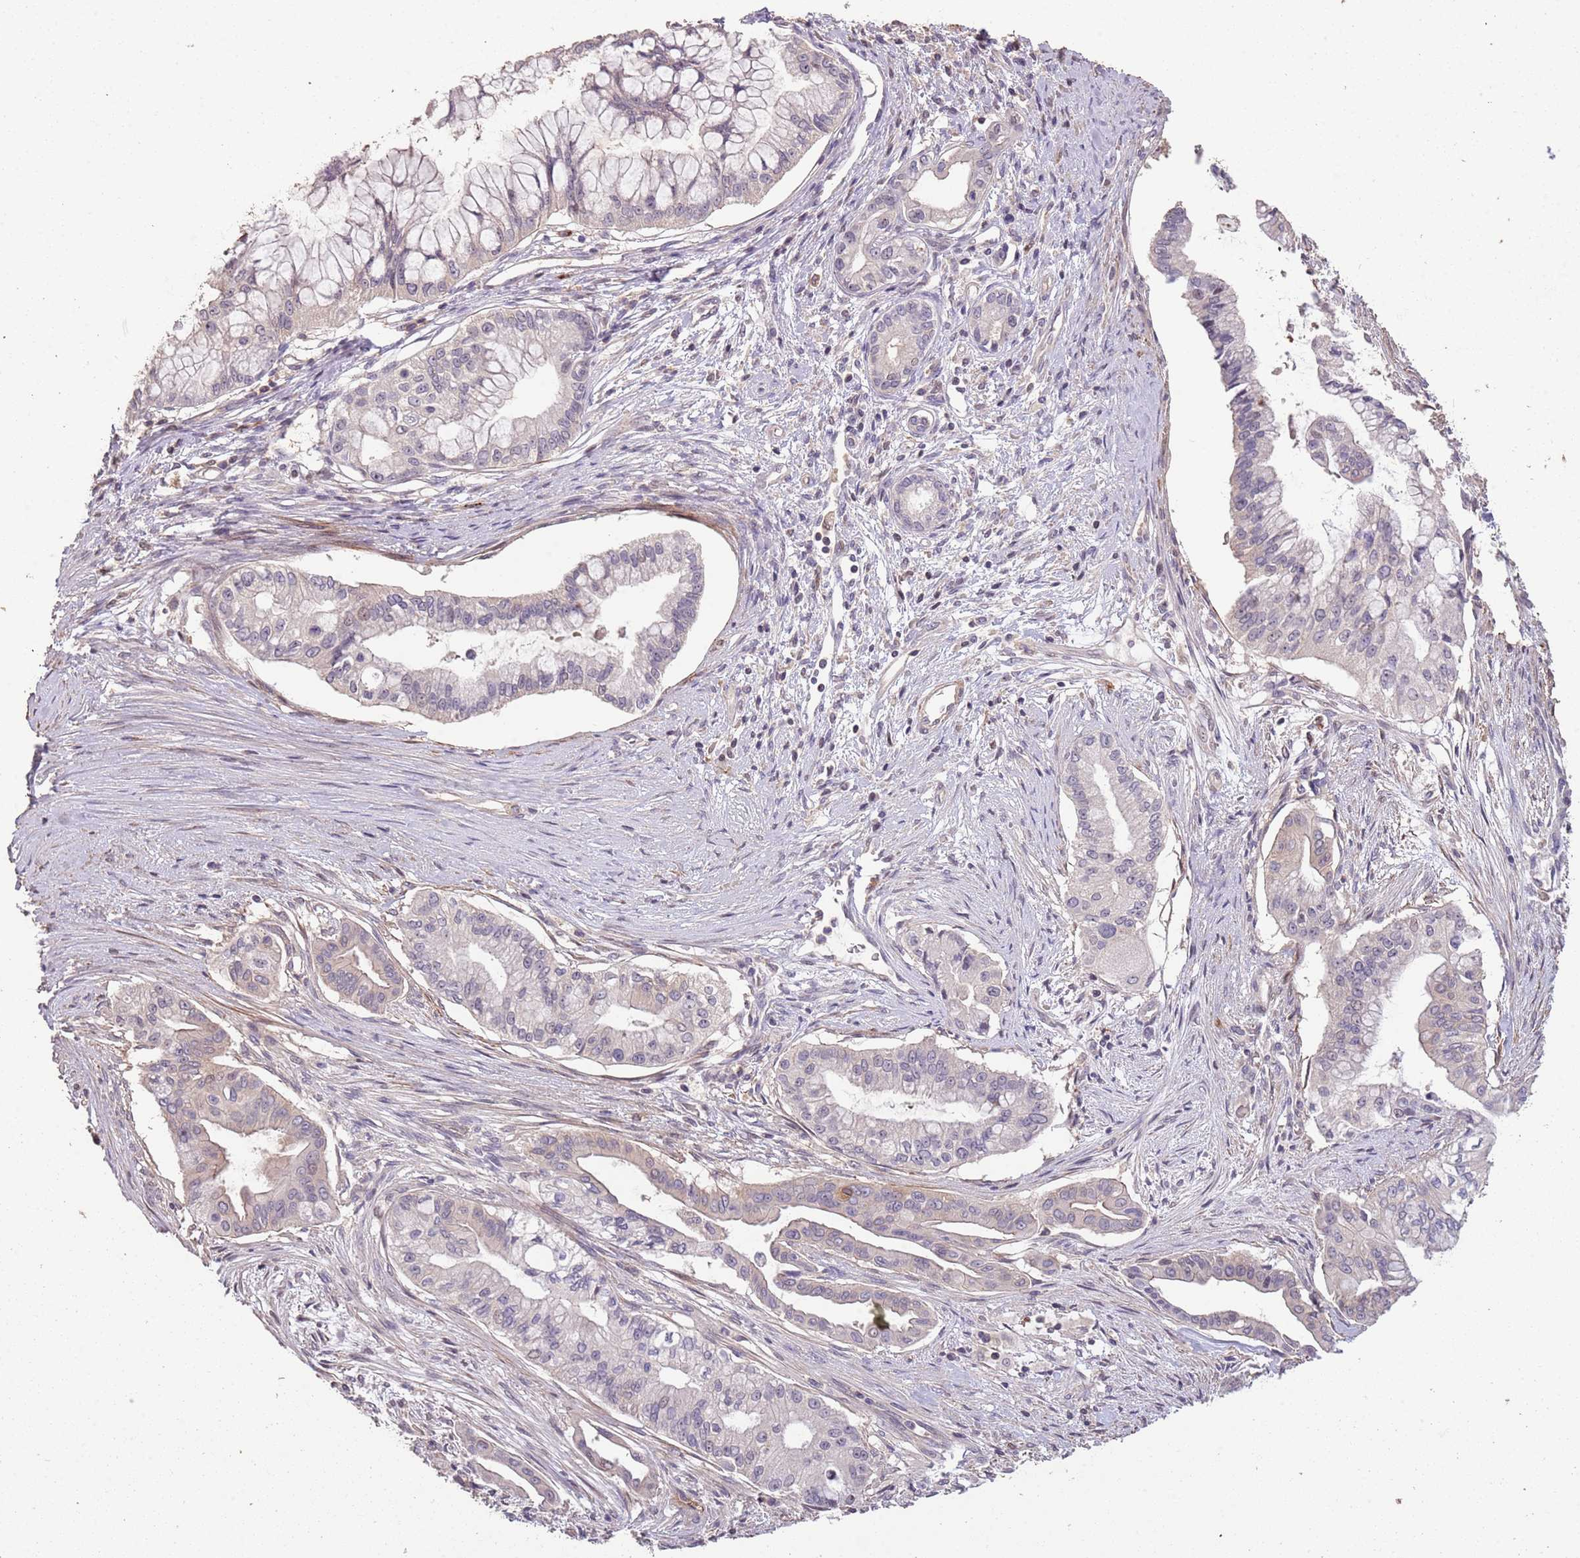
{"staining": {"intensity": "negative", "quantity": "none", "location": "none"}, "tissue": "pancreatic cancer", "cell_type": "Tumor cells", "image_type": "cancer", "snomed": [{"axis": "morphology", "description": "Adenocarcinoma, NOS"}, {"axis": "topography", "description": "Pancreas"}], "caption": "Photomicrograph shows no significant protein positivity in tumor cells of pancreatic cancer (adenocarcinoma).", "gene": "ADTRP", "patient": {"sex": "male", "age": 46}}